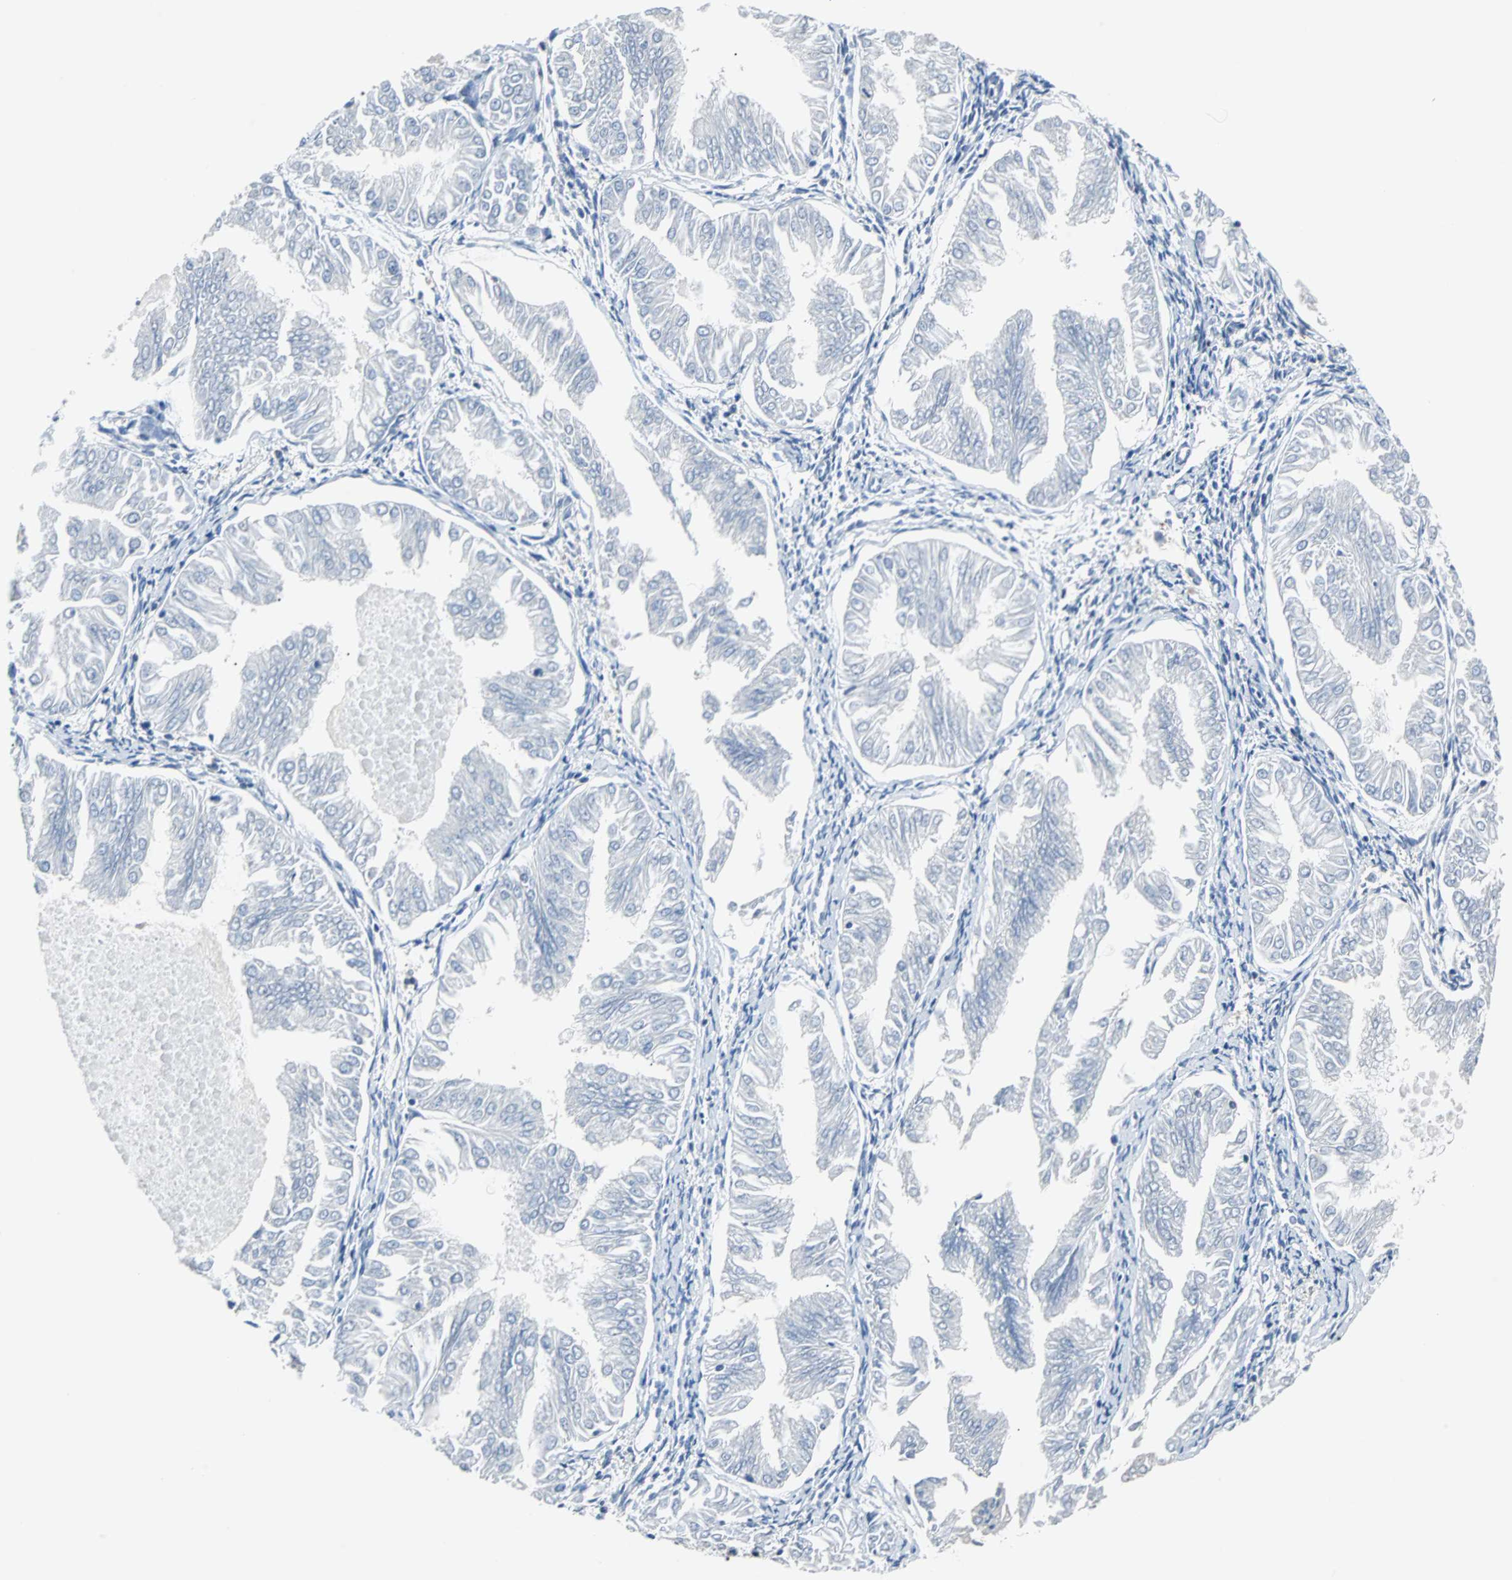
{"staining": {"intensity": "negative", "quantity": "none", "location": "none"}, "tissue": "endometrial cancer", "cell_type": "Tumor cells", "image_type": "cancer", "snomed": [{"axis": "morphology", "description": "Adenocarcinoma, NOS"}, {"axis": "topography", "description": "Endometrium"}], "caption": "Immunohistochemical staining of human endometrial adenocarcinoma demonstrates no significant staining in tumor cells.", "gene": "TSC22D4", "patient": {"sex": "female", "age": 53}}